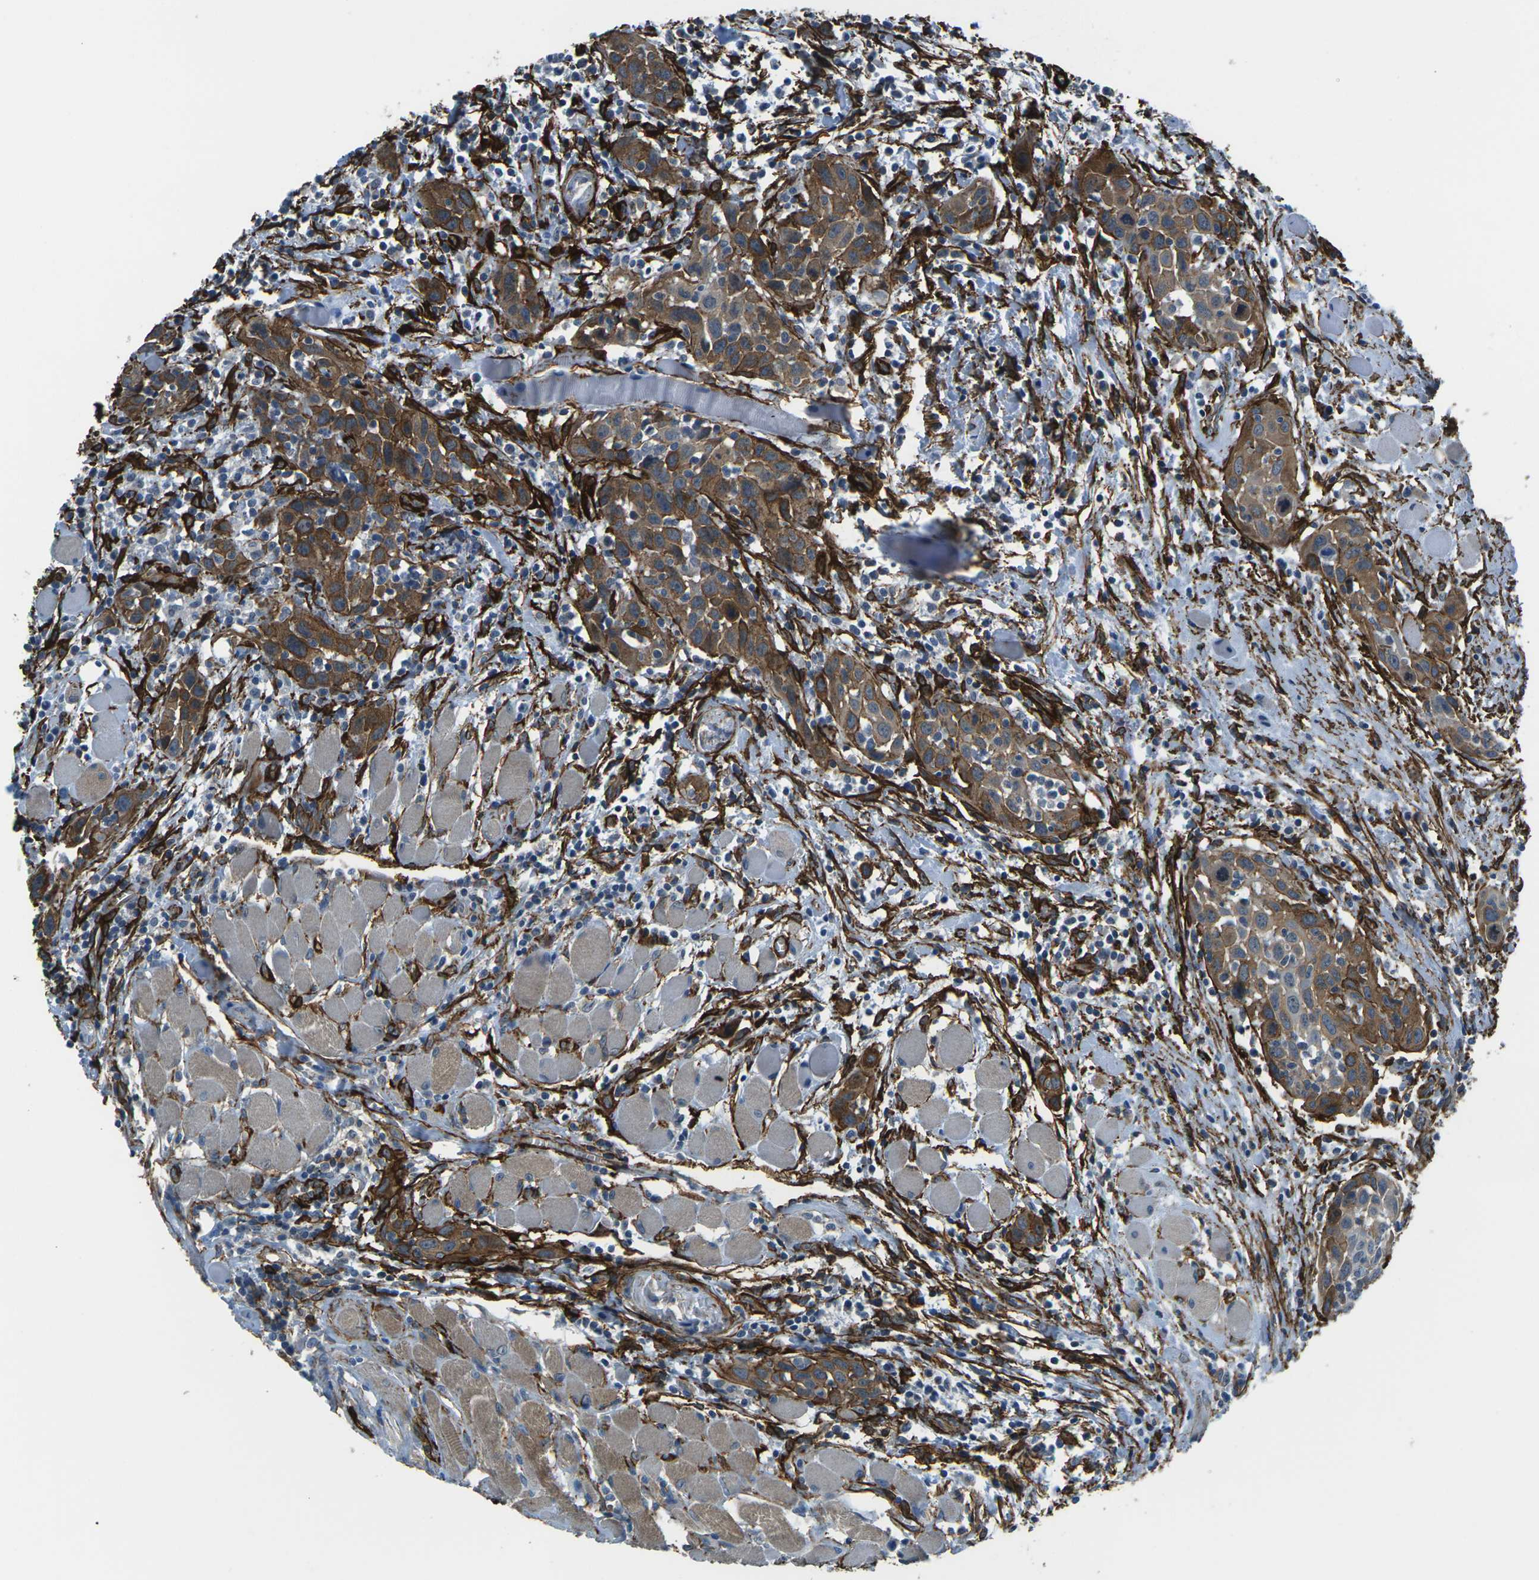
{"staining": {"intensity": "moderate", "quantity": ">75%", "location": "cytoplasmic/membranous"}, "tissue": "head and neck cancer", "cell_type": "Tumor cells", "image_type": "cancer", "snomed": [{"axis": "morphology", "description": "Squamous cell carcinoma, NOS"}, {"axis": "topography", "description": "Oral tissue"}, {"axis": "topography", "description": "Head-Neck"}], "caption": "Protein staining exhibits moderate cytoplasmic/membranous staining in approximately >75% of tumor cells in head and neck cancer (squamous cell carcinoma). Nuclei are stained in blue.", "gene": "GRAMD1C", "patient": {"sex": "female", "age": 50}}